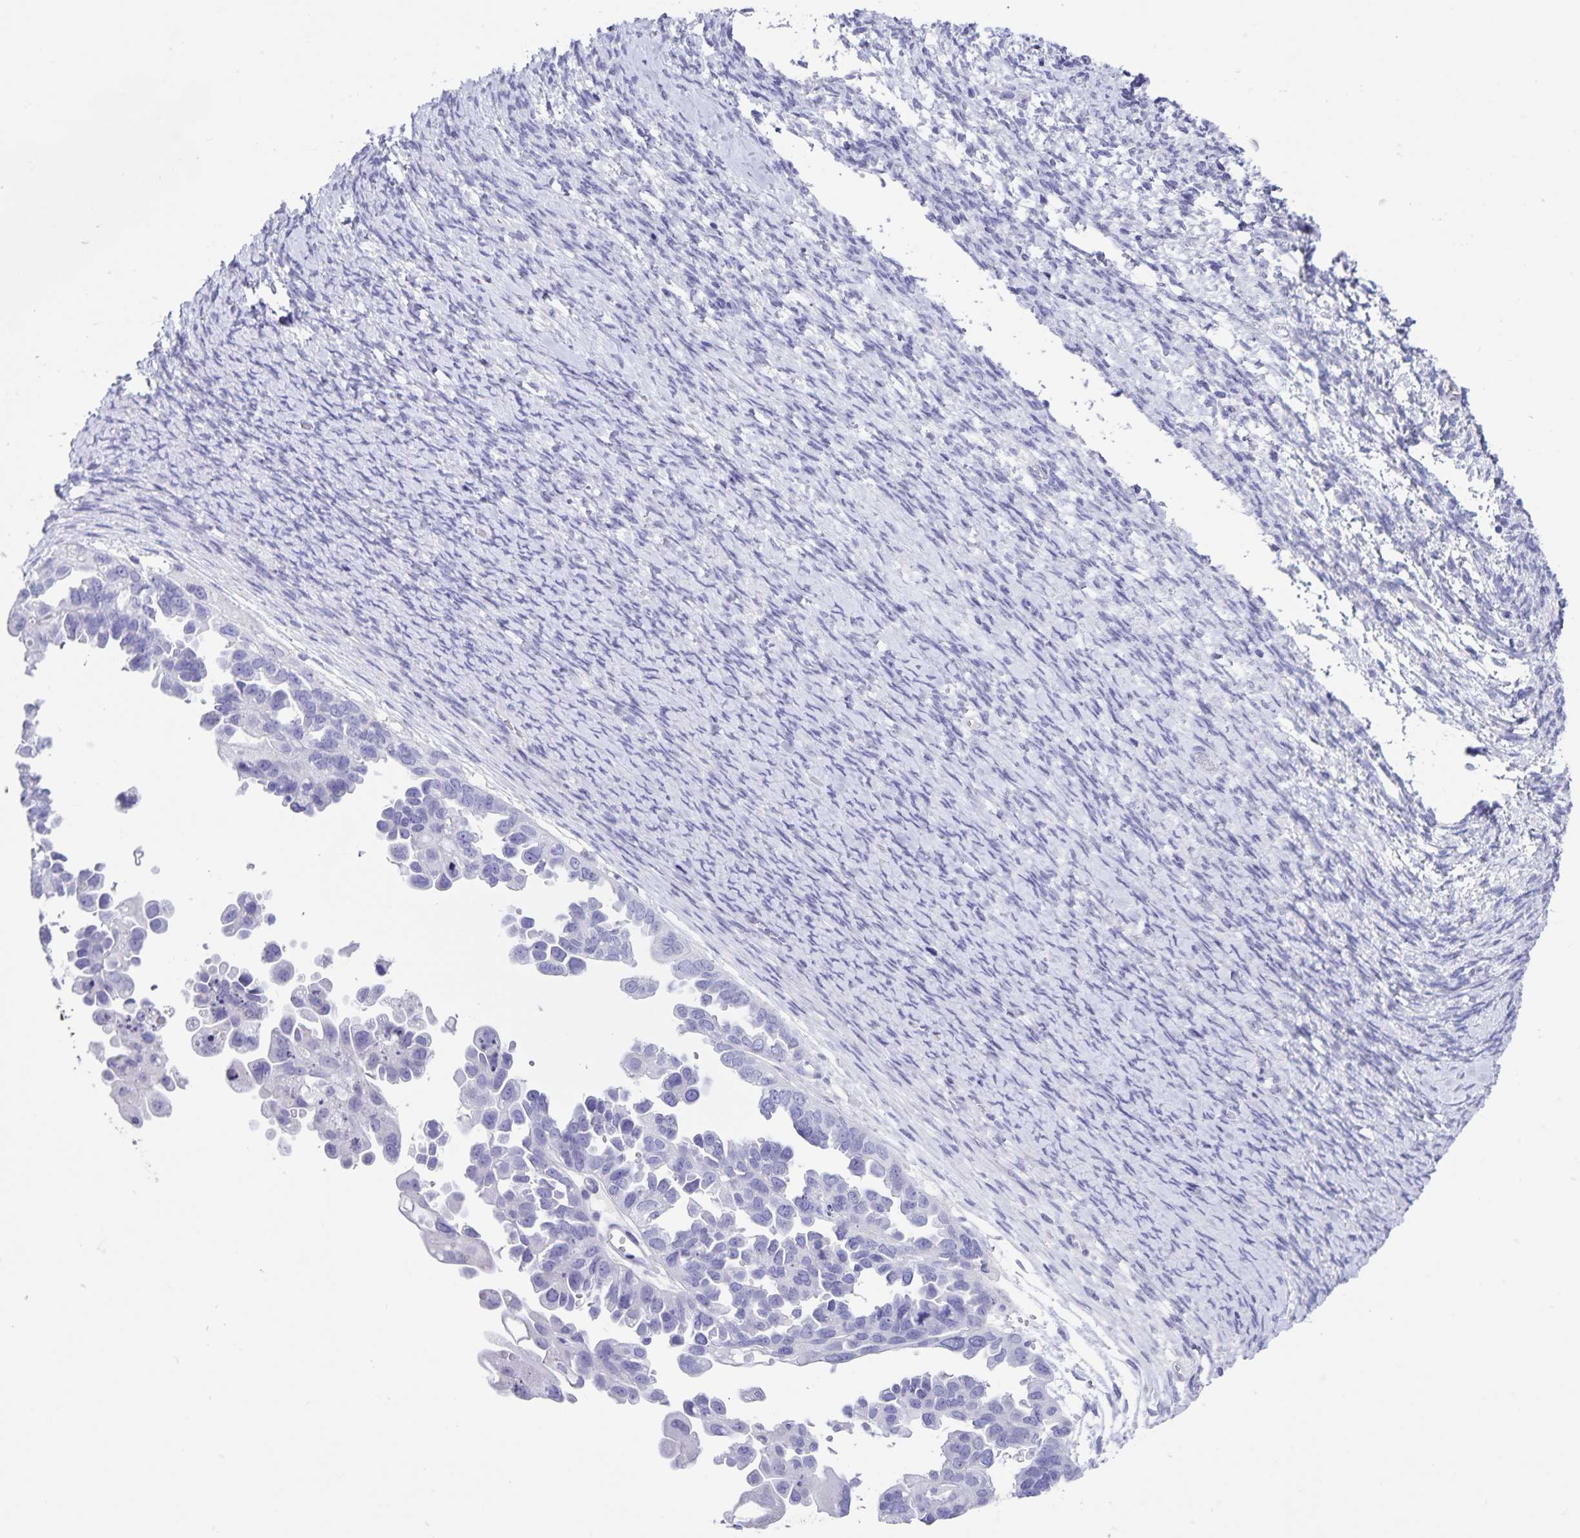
{"staining": {"intensity": "negative", "quantity": "none", "location": "none"}, "tissue": "ovarian cancer", "cell_type": "Tumor cells", "image_type": "cancer", "snomed": [{"axis": "morphology", "description": "Cystadenocarcinoma, serous, NOS"}, {"axis": "topography", "description": "Ovary"}], "caption": "A high-resolution micrograph shows immunohistochemistry staining of ovarian cancer, which demonstrates no significant staining in tumor cells.", "gene": "C11orf42", "patient": {"sex": "female", "age": 53}}